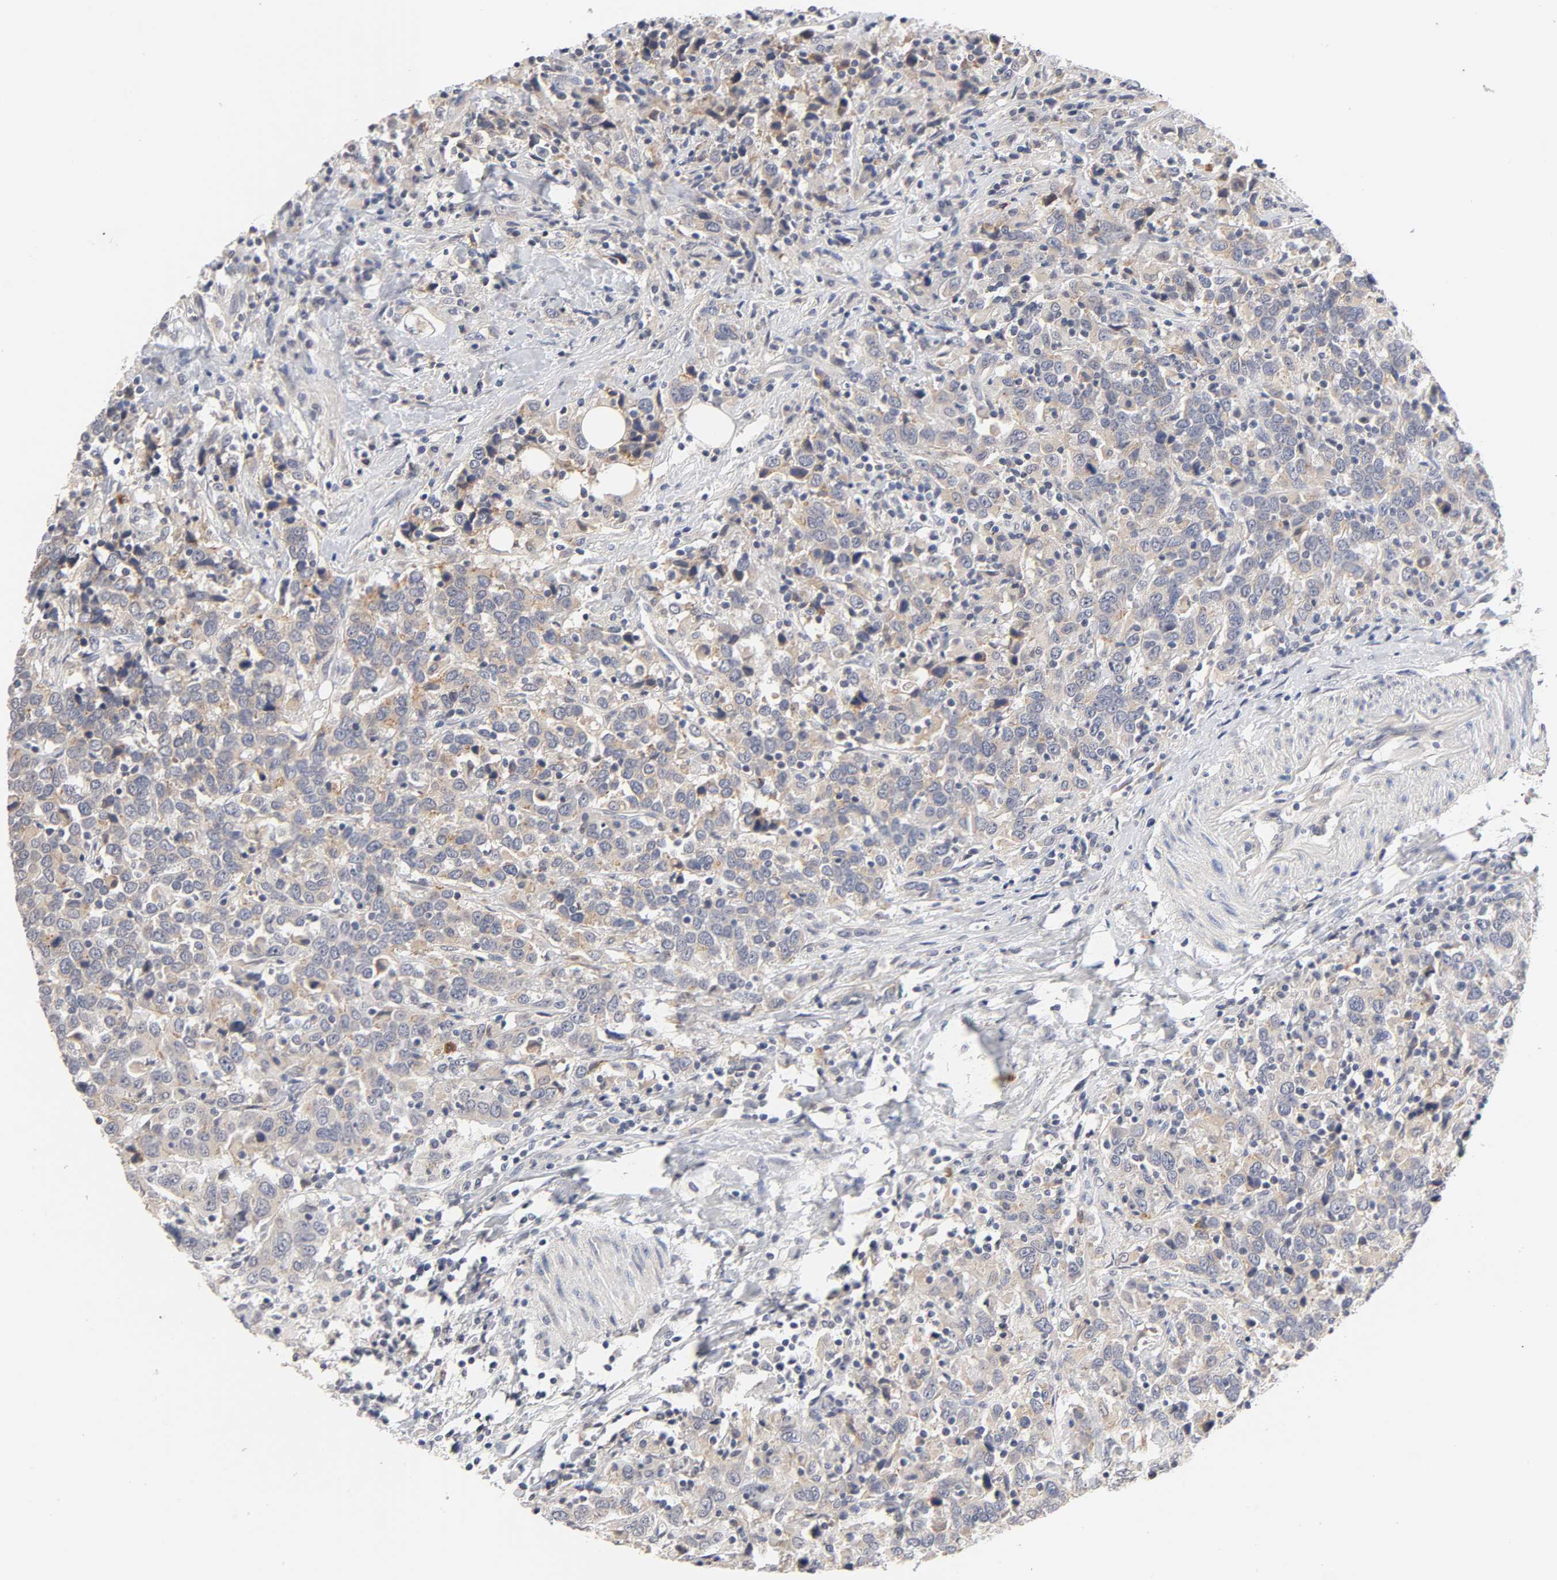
{"staining": {"intensity": "weak", "quantity": "25%-75%", "location": "cytoplasmic/membranous"}, "tissue": "urothelial cancer", "cell_type": "Tumor cells", "image_type": "cancer", "snomed": [{"axis": "morphology", "description": "Urothelial carcinoma, High grade"}, {"axis": "topography", "description": "Urinary bladder"}], "caption": "Urothelial cancer tissue demonstrates weak cytoplasmic/membranous expression in about 25%-75% of tumor cells, visualized by immunohistochemistry.", "gene": "CXADR", "patient": {"sex": "male", "age": 61}}